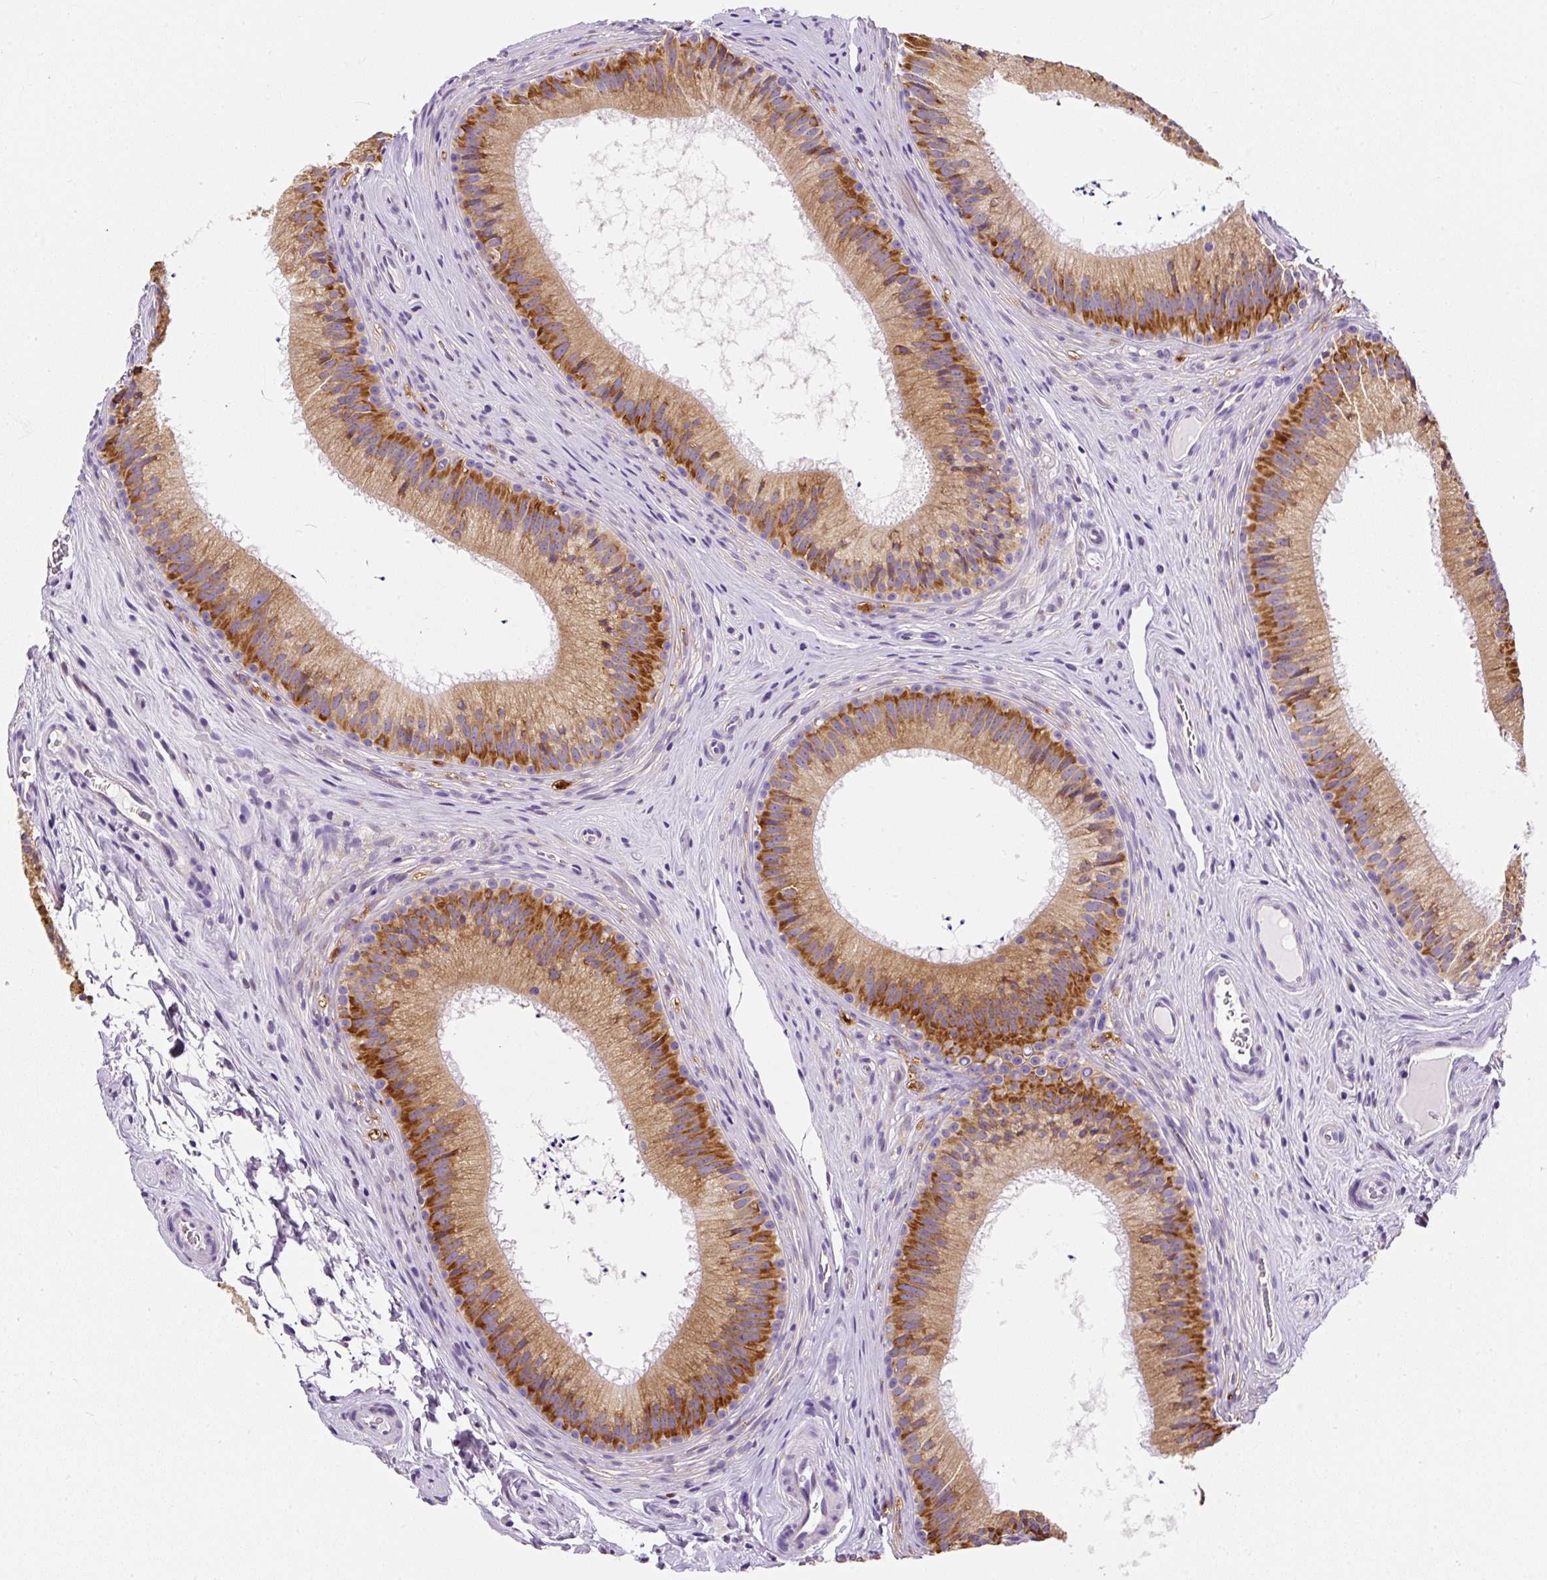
{"staining": {"intensity": "moderate", "quantity": ">75%", "location": "cytoplasmic/membranous"}, "tissue": "epididymis", "cell_type": "Glandular cells", "image_type": "normal", "snomed": [{"axis": "morphology", "description": "Normal tissue, NOS"}, {"axis": "topography", "description": "Epididymis"}], "caption": "Glandular cells demonstrate medium levels of moderate cytoplasmic/membranous staining in about >75% of cells in normal epididymis.", "gene": "DDOST", "patient": {"sex": "male", "age": 24}}